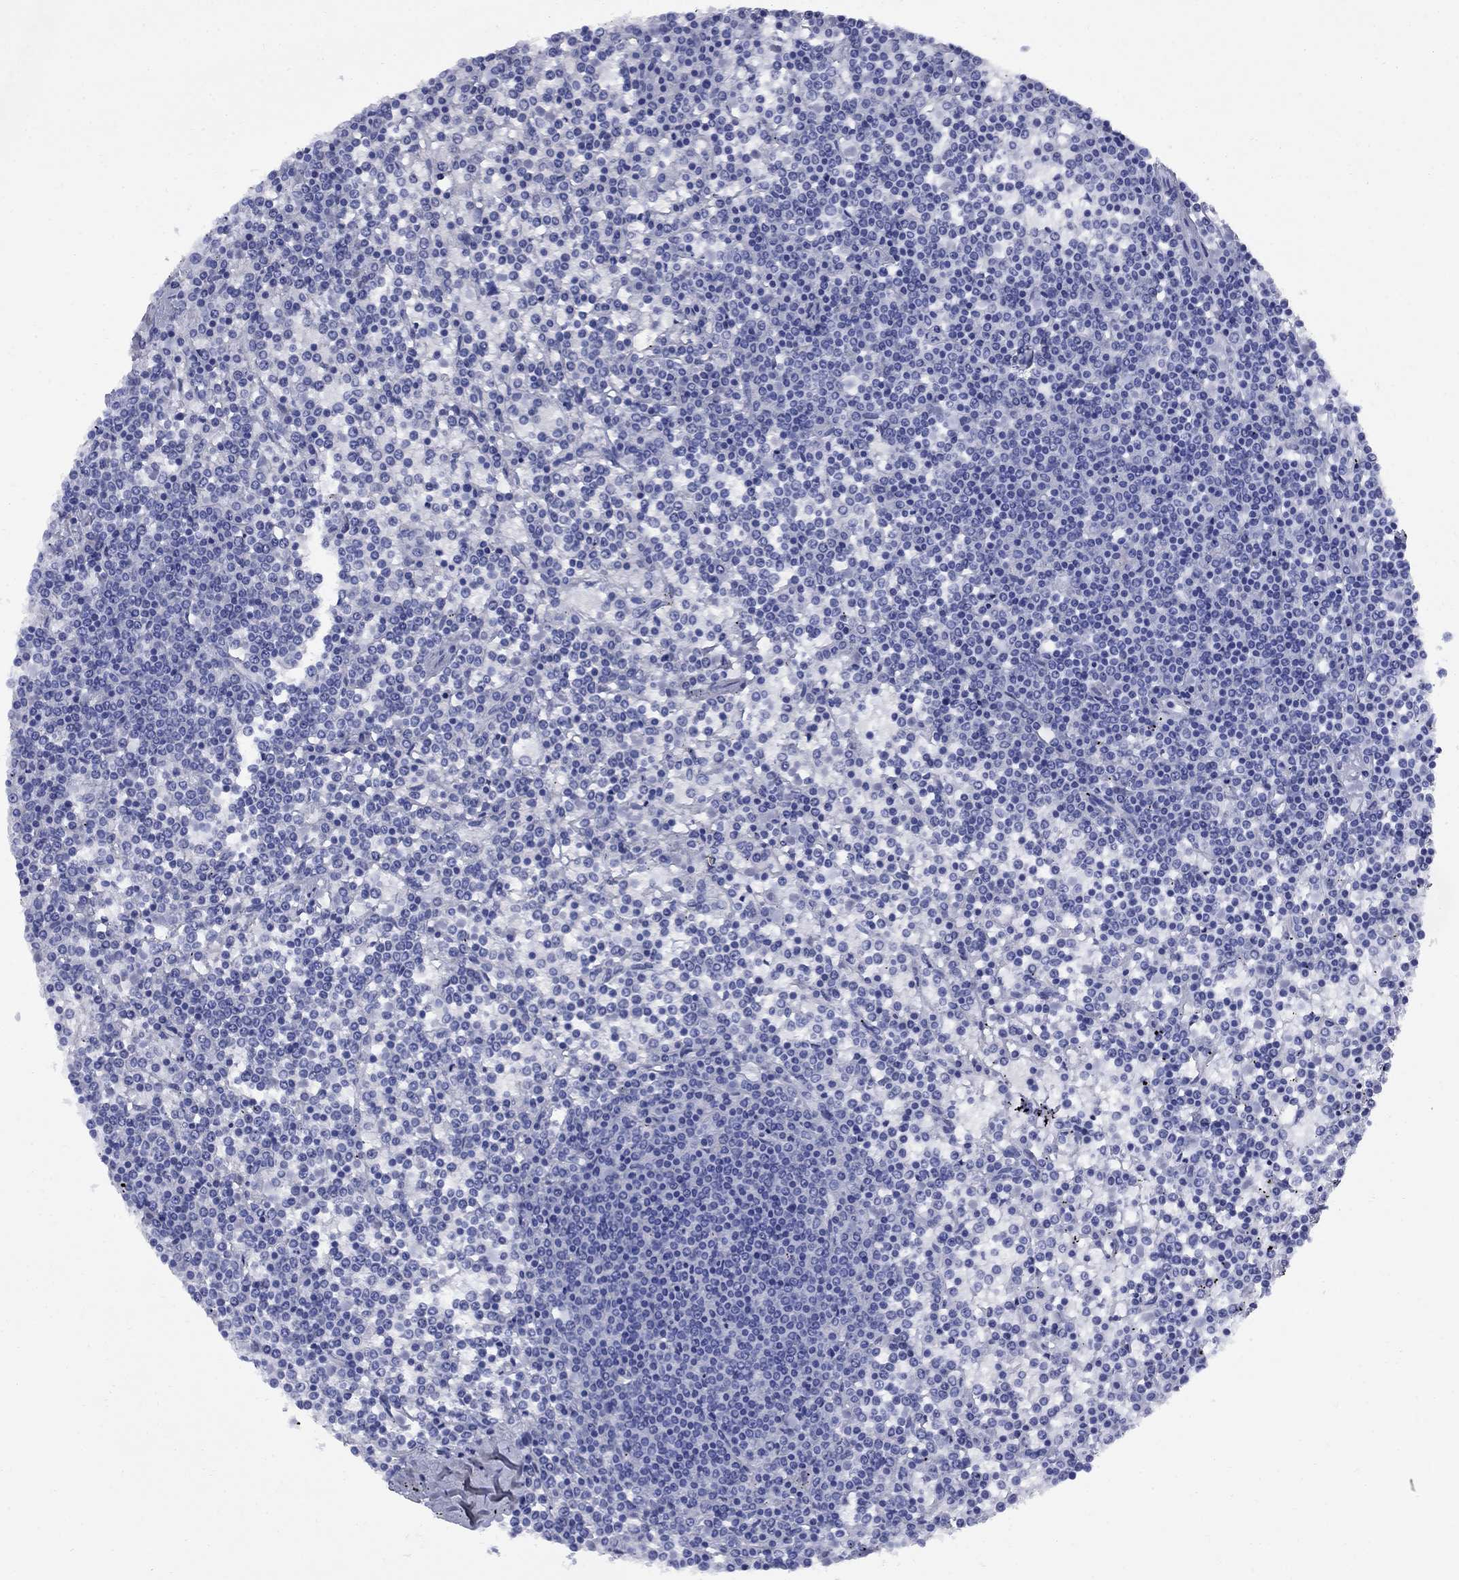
{"staining": {"intensity": "negative", "quantity": "none", "location": "none"}, "tissue": "lymphoma", "cell_type": "Tumor cells", "image_type": "cancer", "snomed": [{"axis": "morphology", "description": "Malignant lymphoma, non-Hodgkin's type, Low grade"}, {"axis": "topography", "description": "Spleen"}], "caption": "This micrograph is of malignant lymphoma, non-Hodgkin's type (low-grade) stained with immunohistochemistry (IHC) to label a protein in brown with the nuclei are counter-stained blue. There is no expression in tumor cells.", "gene": "SMCP", "patient": {"sex": "female", "age": 19}}